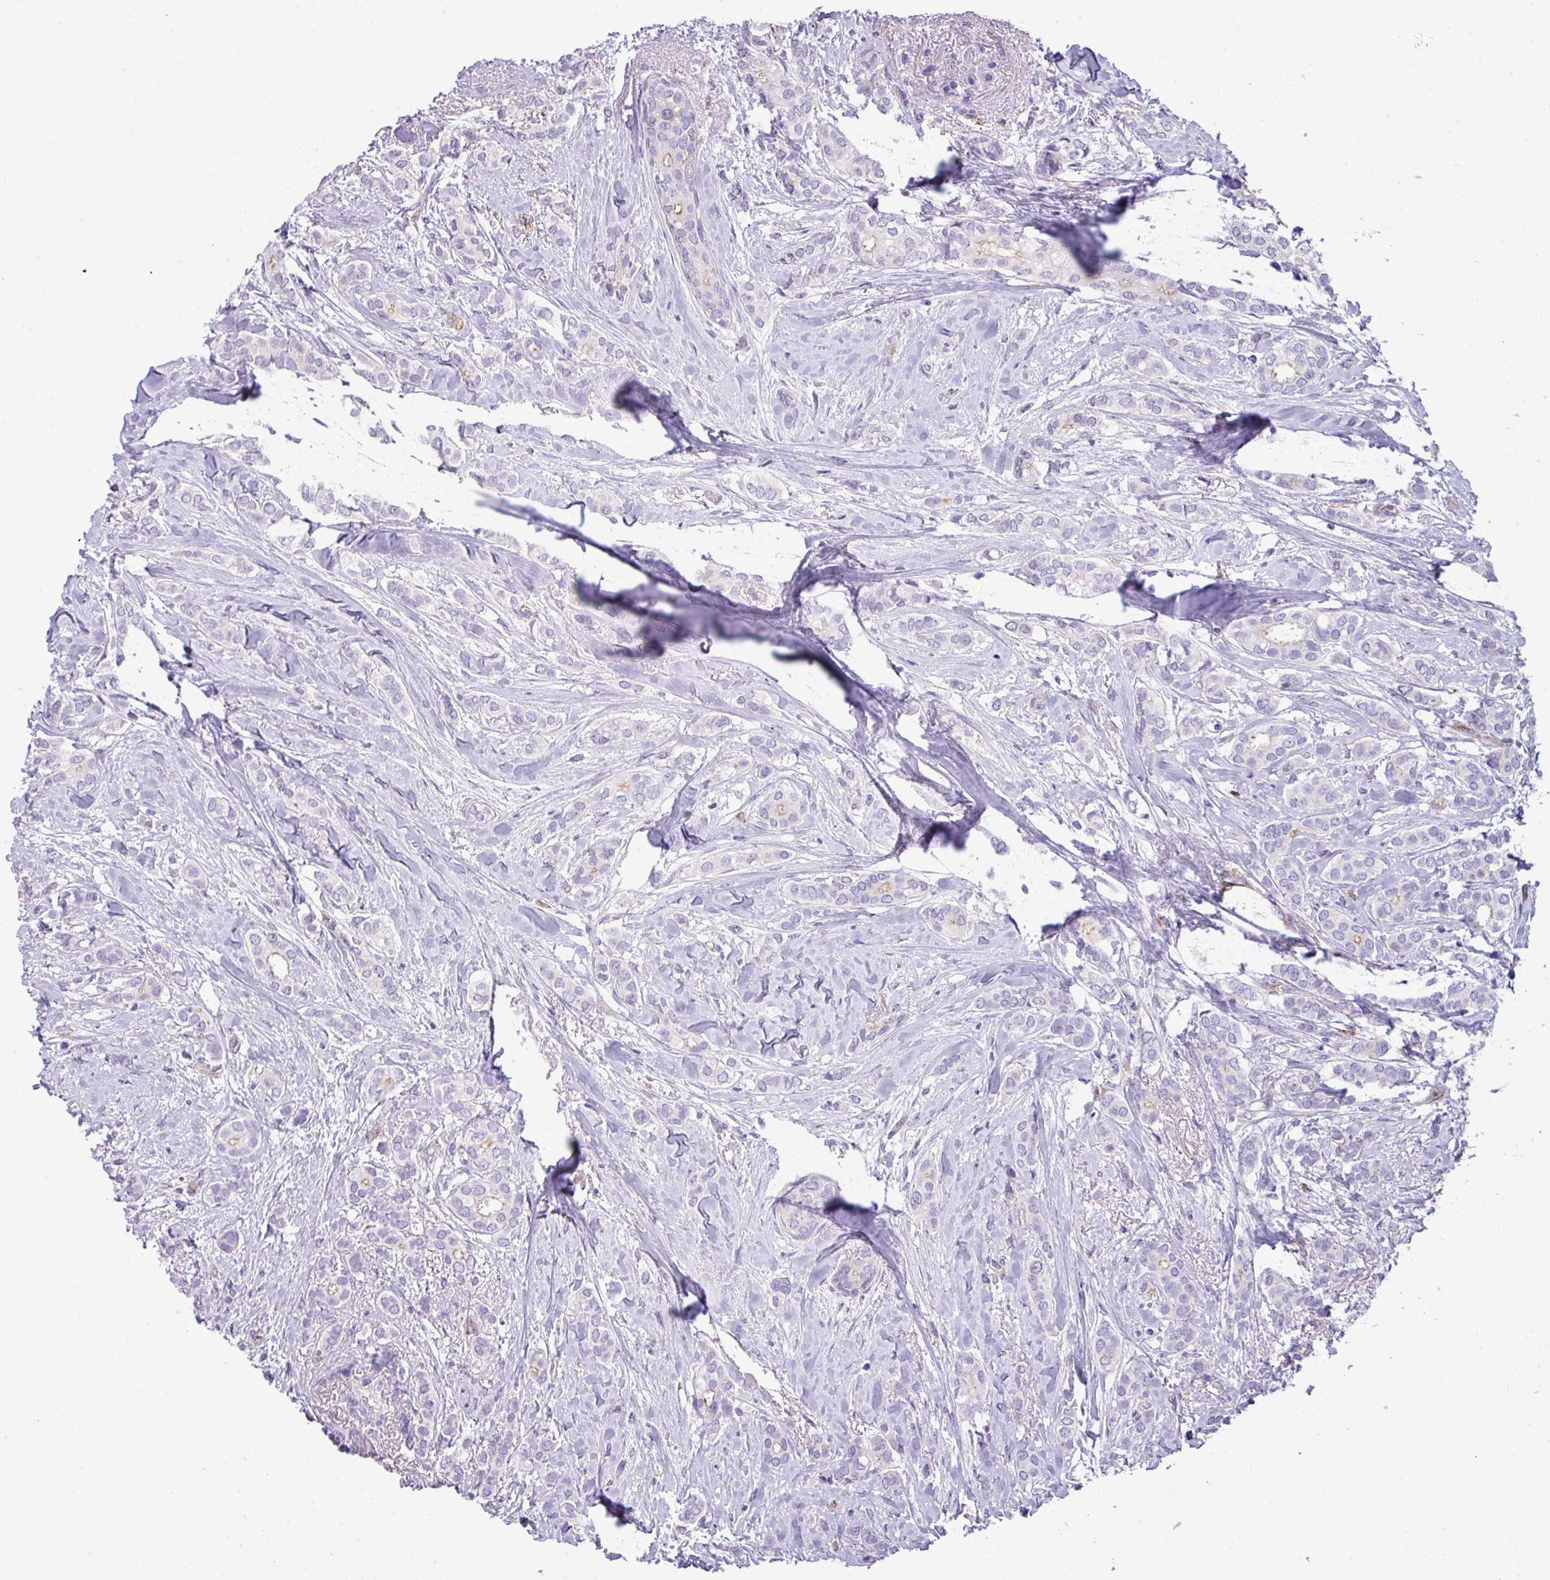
{"staining": {"intensity": "negative", "quantity": "none", "location": "none"}, "tissue": "breast cancer", "cell_type": "Tumor cells", "image_type": "cancer", "snomed": [{"axis": "morphology", "description": "Duct carcinoma"}, {"axis": "topography", "description": "Breast"}], "caption": "DAB (3,3'-diaminobenzidine) immunohistochemical staining of human breast cancer (invasive ductal carcinoma) demonstrates no significant positivity in tumor cells.", "gene": "ABCC5", "patient": {"sex": "female", "age": 73}}